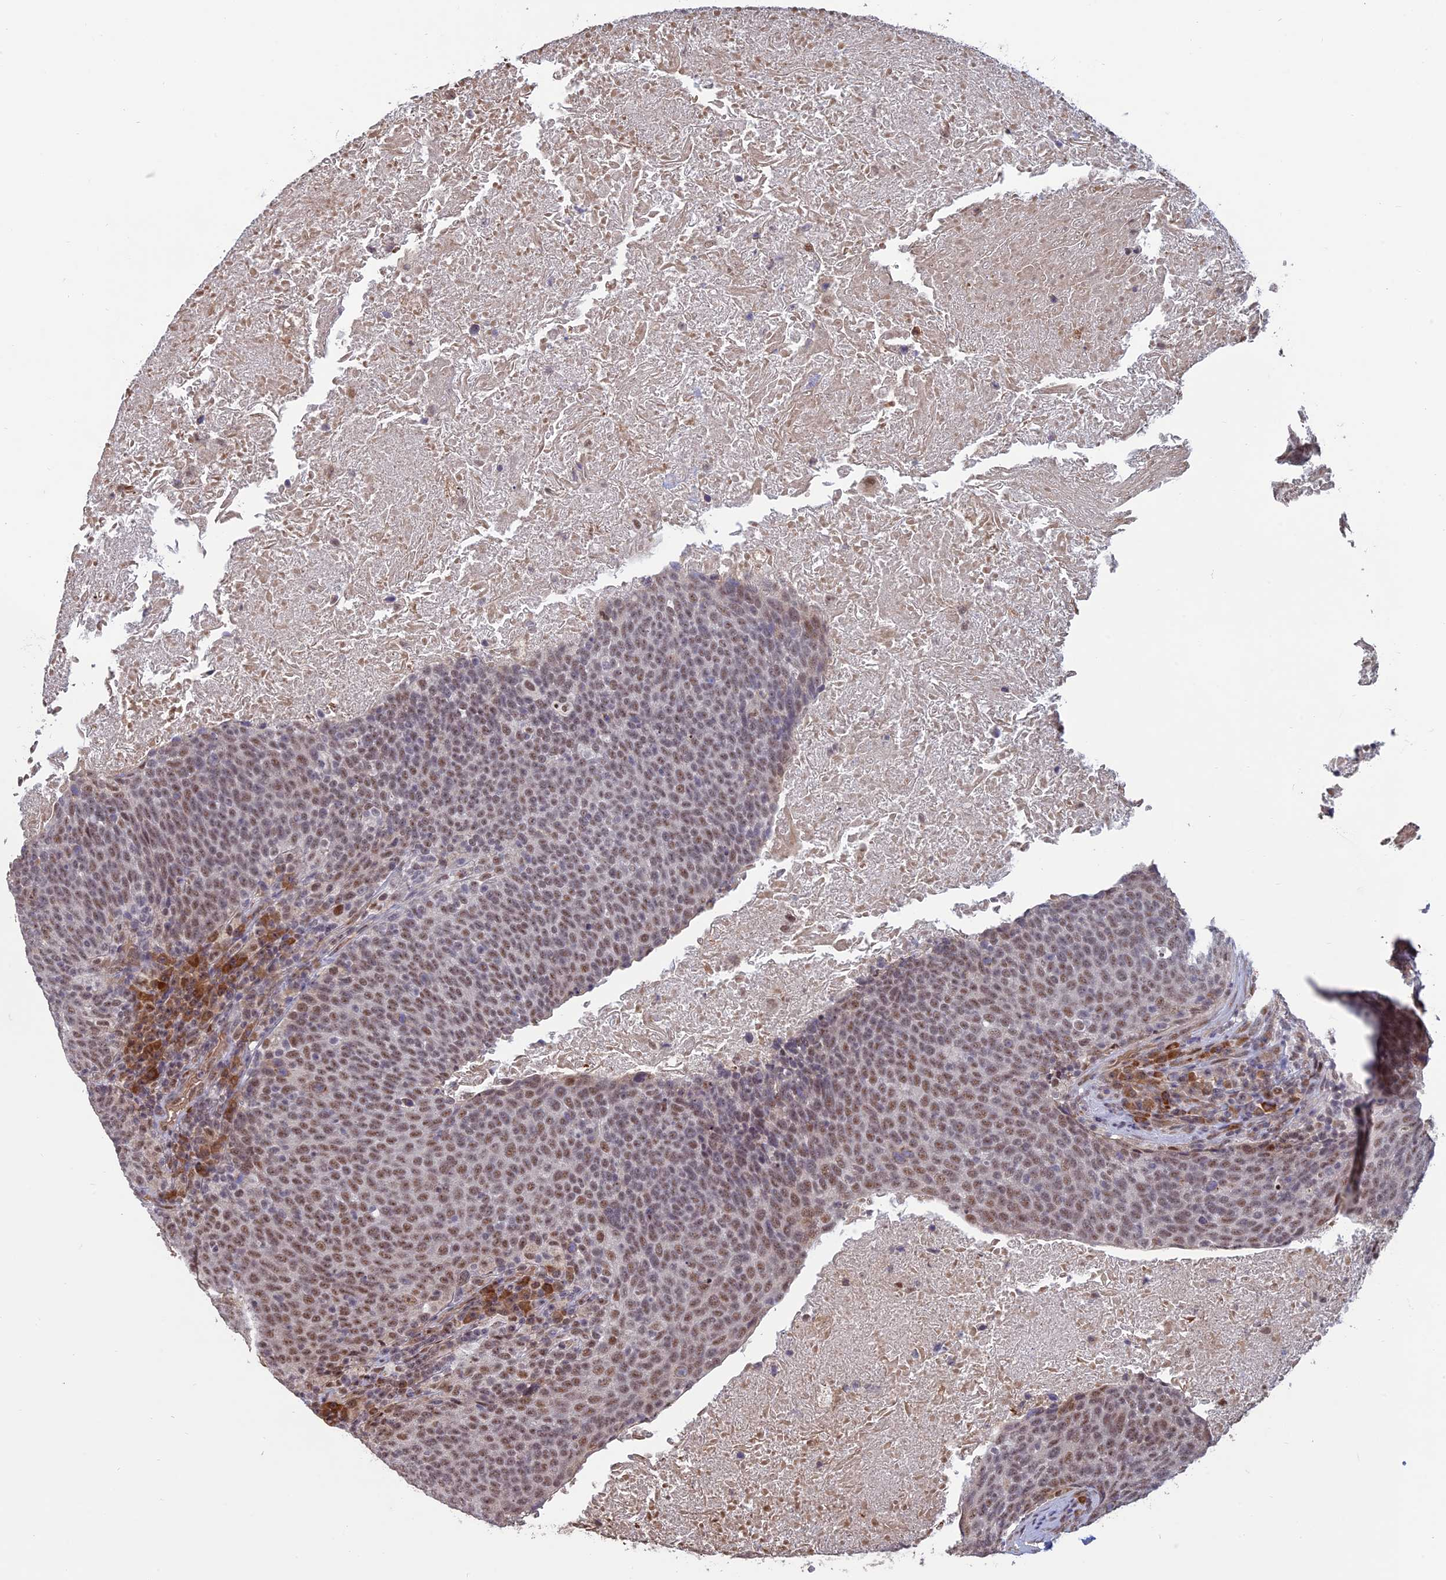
{"staining": {"intensity": "moderate", "quantity": ">75%", "location": "nuclear"}, "tissue": "head and neck cancer", "cell_type": "Tumor cells", "image_type": "cancer", "snomed": [{"axis": "morphology", "description": "Squamous cell carcinoma, NOS"}, {"axis": "morphology", "description": "Squamous cell carcinoma, metastatic, NOS"}, {"axis": "topography", "description": "Lymph node"}, {"axis": "topography", "description": "Head-Neck"}], "caption": "A photomicrograph showing moderate nuclear staining in approximately >75% of tumor cells in head and neck squamous cell carcinoma, as visualized by brown immunohistochemical staining.", "gene": "MFAP1", "patient": {"sex": "male", "age": 62}}